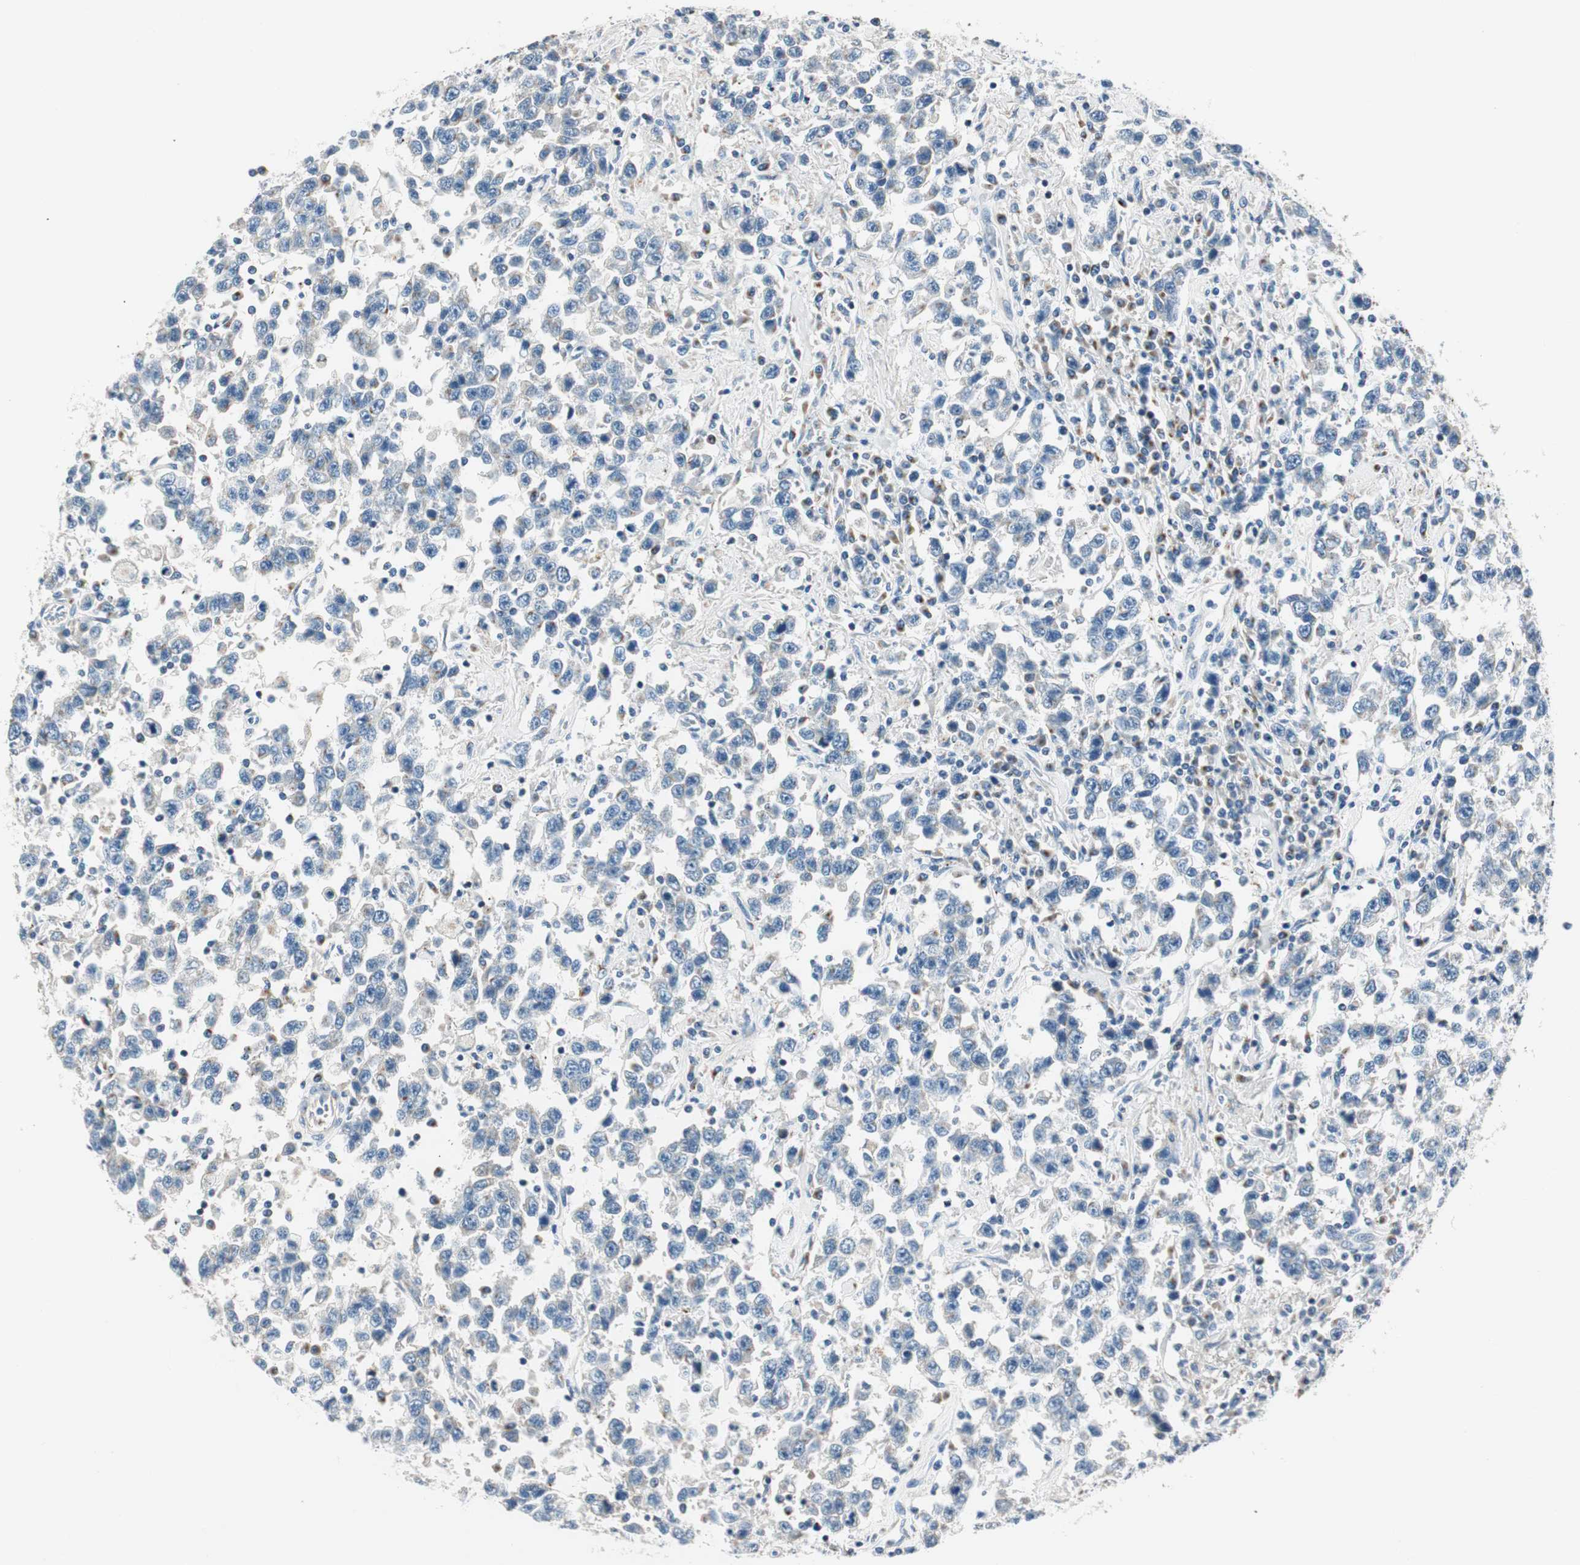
{"staining": {"intensity": "negative", "quantity": "none", "location": "none"}, "tissue": "testis cancer", "cell_type": "Tumor cells", "image_type": "cancer", "snomed": [{"axis": "morphology", "description": "Seminoma, NOS"}, {"axis": "topography", "description": "Testis"}], "caption": "Tumor cells show no significant protein positivity in seminoma (testis).", "gene": "TMF1", "patient": {"sex": "male", "age": 41}}